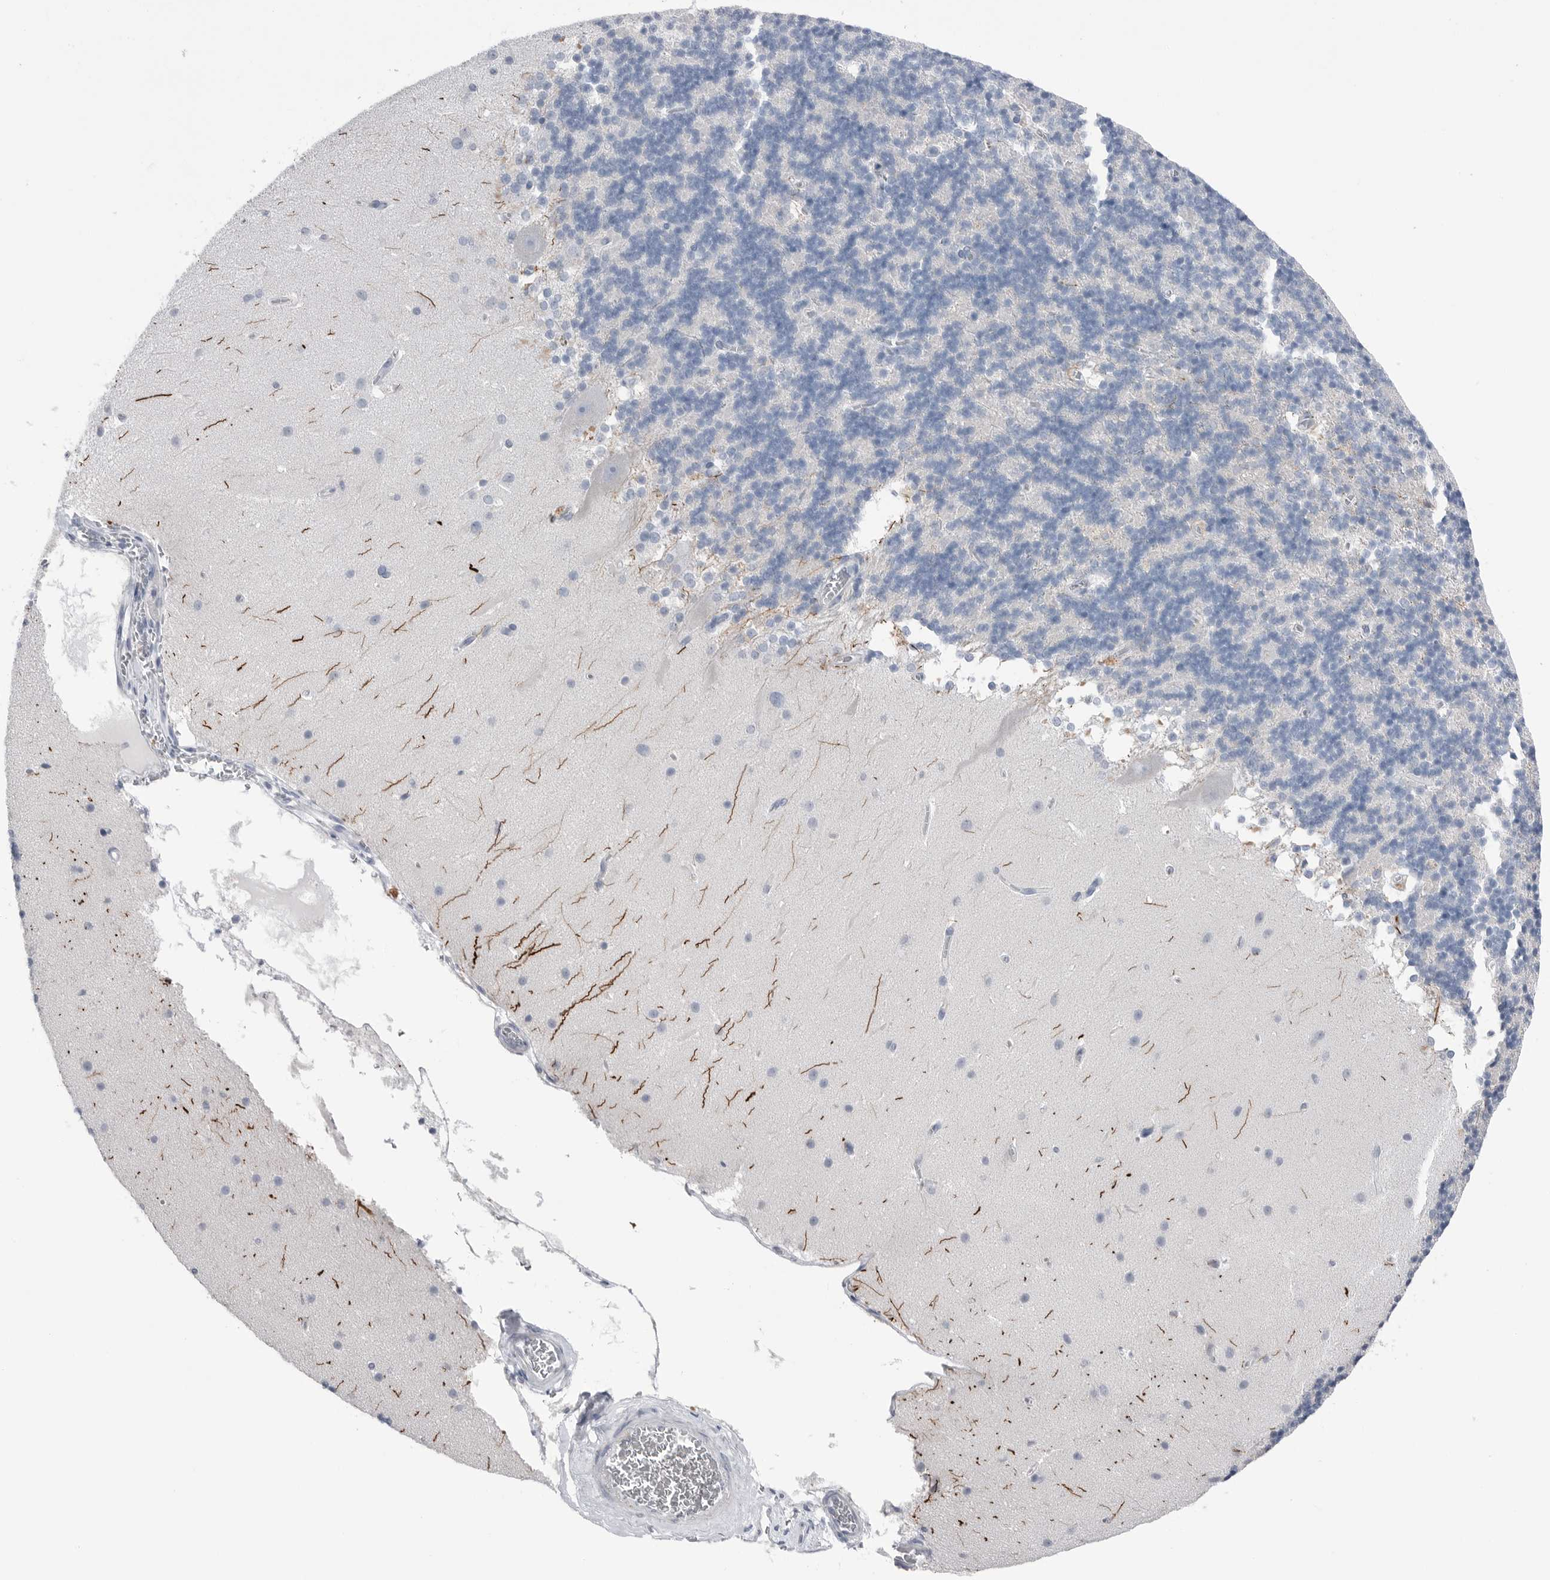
{"staining": {"intensity": "negative", "quantity": "none", "location": "none"}, "tissue": "cerebellum", "cell_type": "Cells in granular layer", "image_type": "normal", "snomed": [{"axis": "morphology", "description": "Normal tissue, NOS"}, {"axis": "topography", "description": "Cerebellum"}], "caption": "Immunohistochemistry image of benign cerebellum: cerebellum stained with DAB (3,3'-diaminobenzidine) exhibits no significant protein staining in cells in granular layer. (DAB (3,3'-diaminobenzidine) immunohistochemistry visualized using brightfield microscopy, high magnification).", "gene": "ABHD12", "patient": {"sex": "female", "age": 19}}